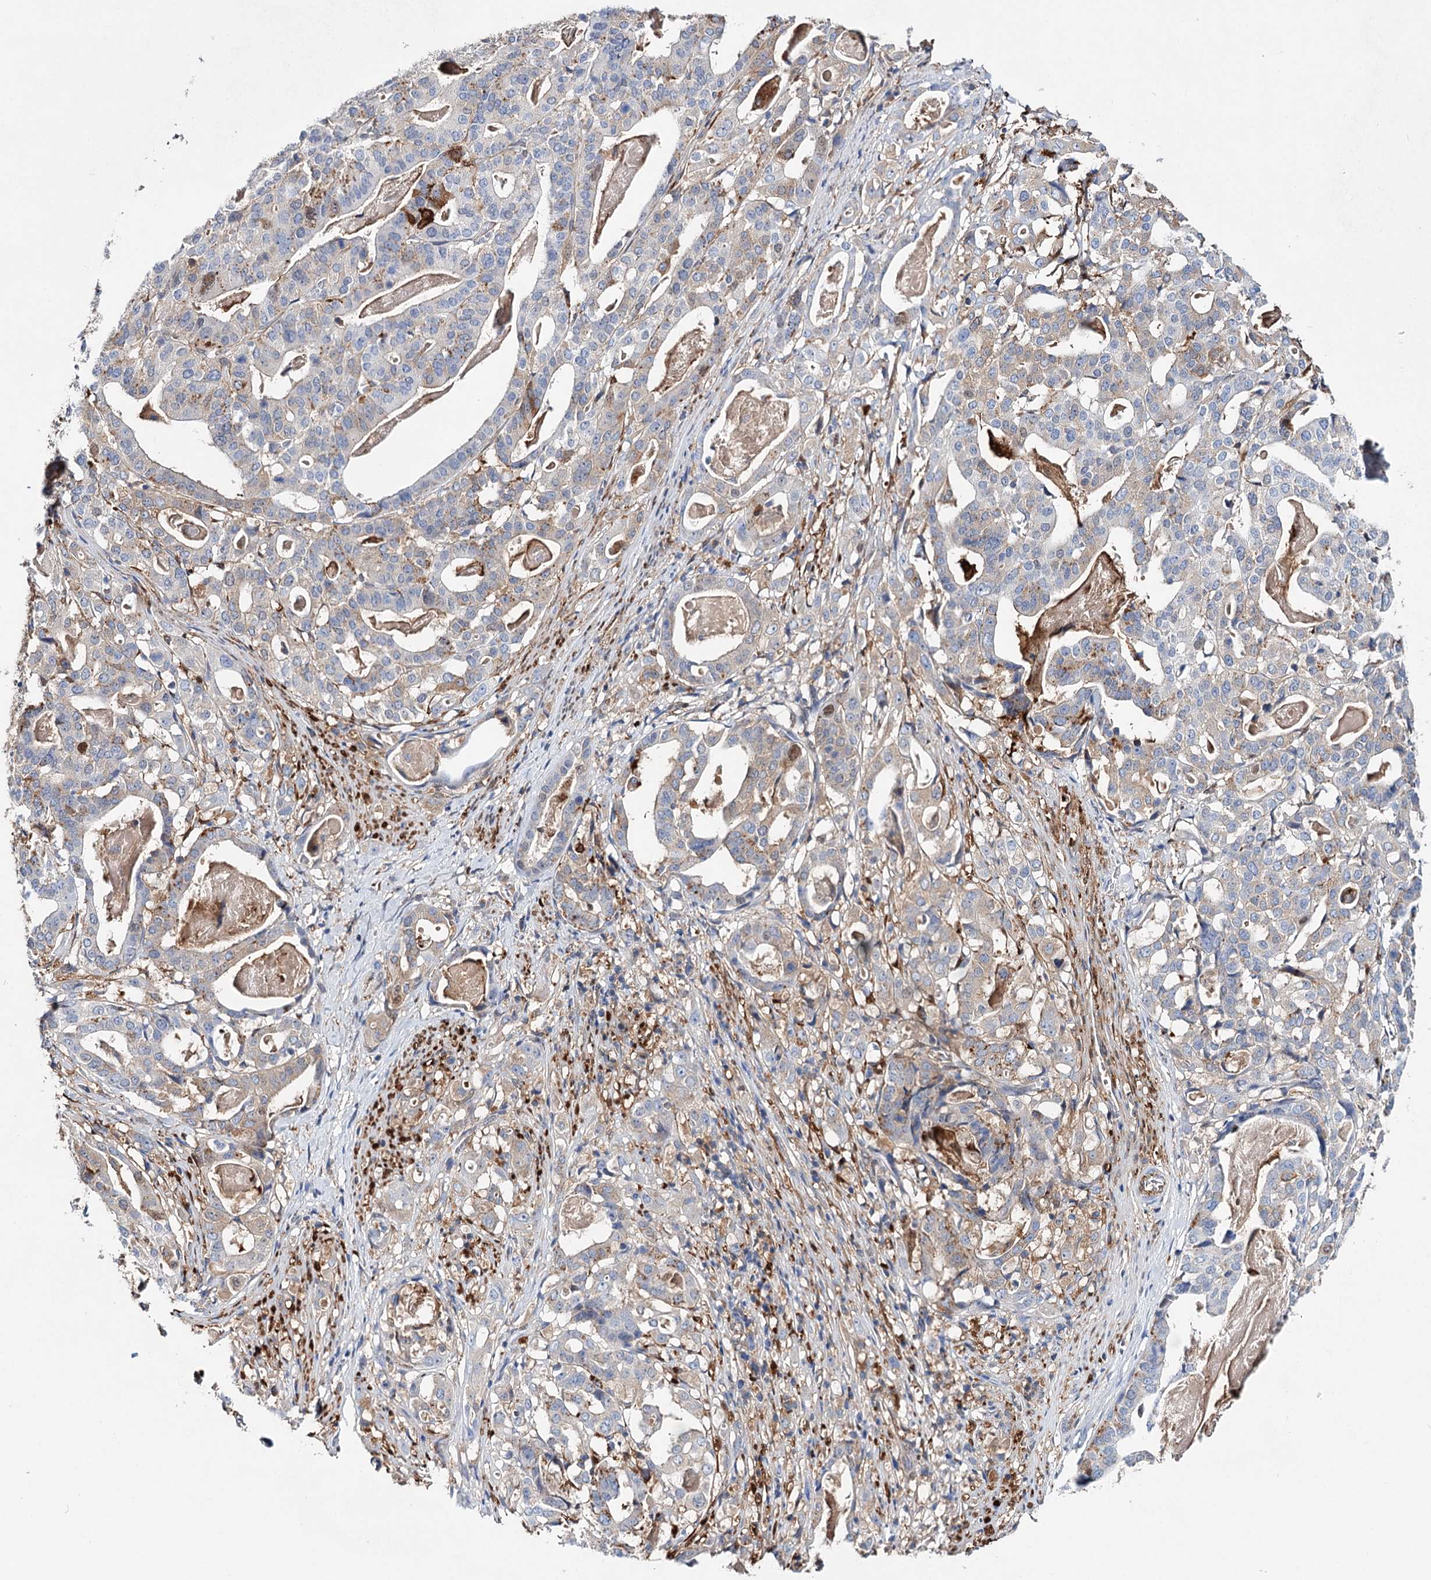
{"staining": {"intensity": "weak", "quantity": "25%-75%", "location": "cytoplasmic/membranous"}, "tissue": "stomach cancer", "cell_type": "Tumor cells", "image_type": "cancer", "snomed": [{"axis": "morphology", "description": "Adenocarcinoma, NOS"}, {"axis": "topography", "description": "Stomach"}], "caption": "Stomach cancer stained for a protein (brown) exhibits weak cytoplasmic/membranous positive staining in approximately 25%-75% of tumor cells.", "gene": "CFAP46", "patient": {"sex": "male", "age": 48}}